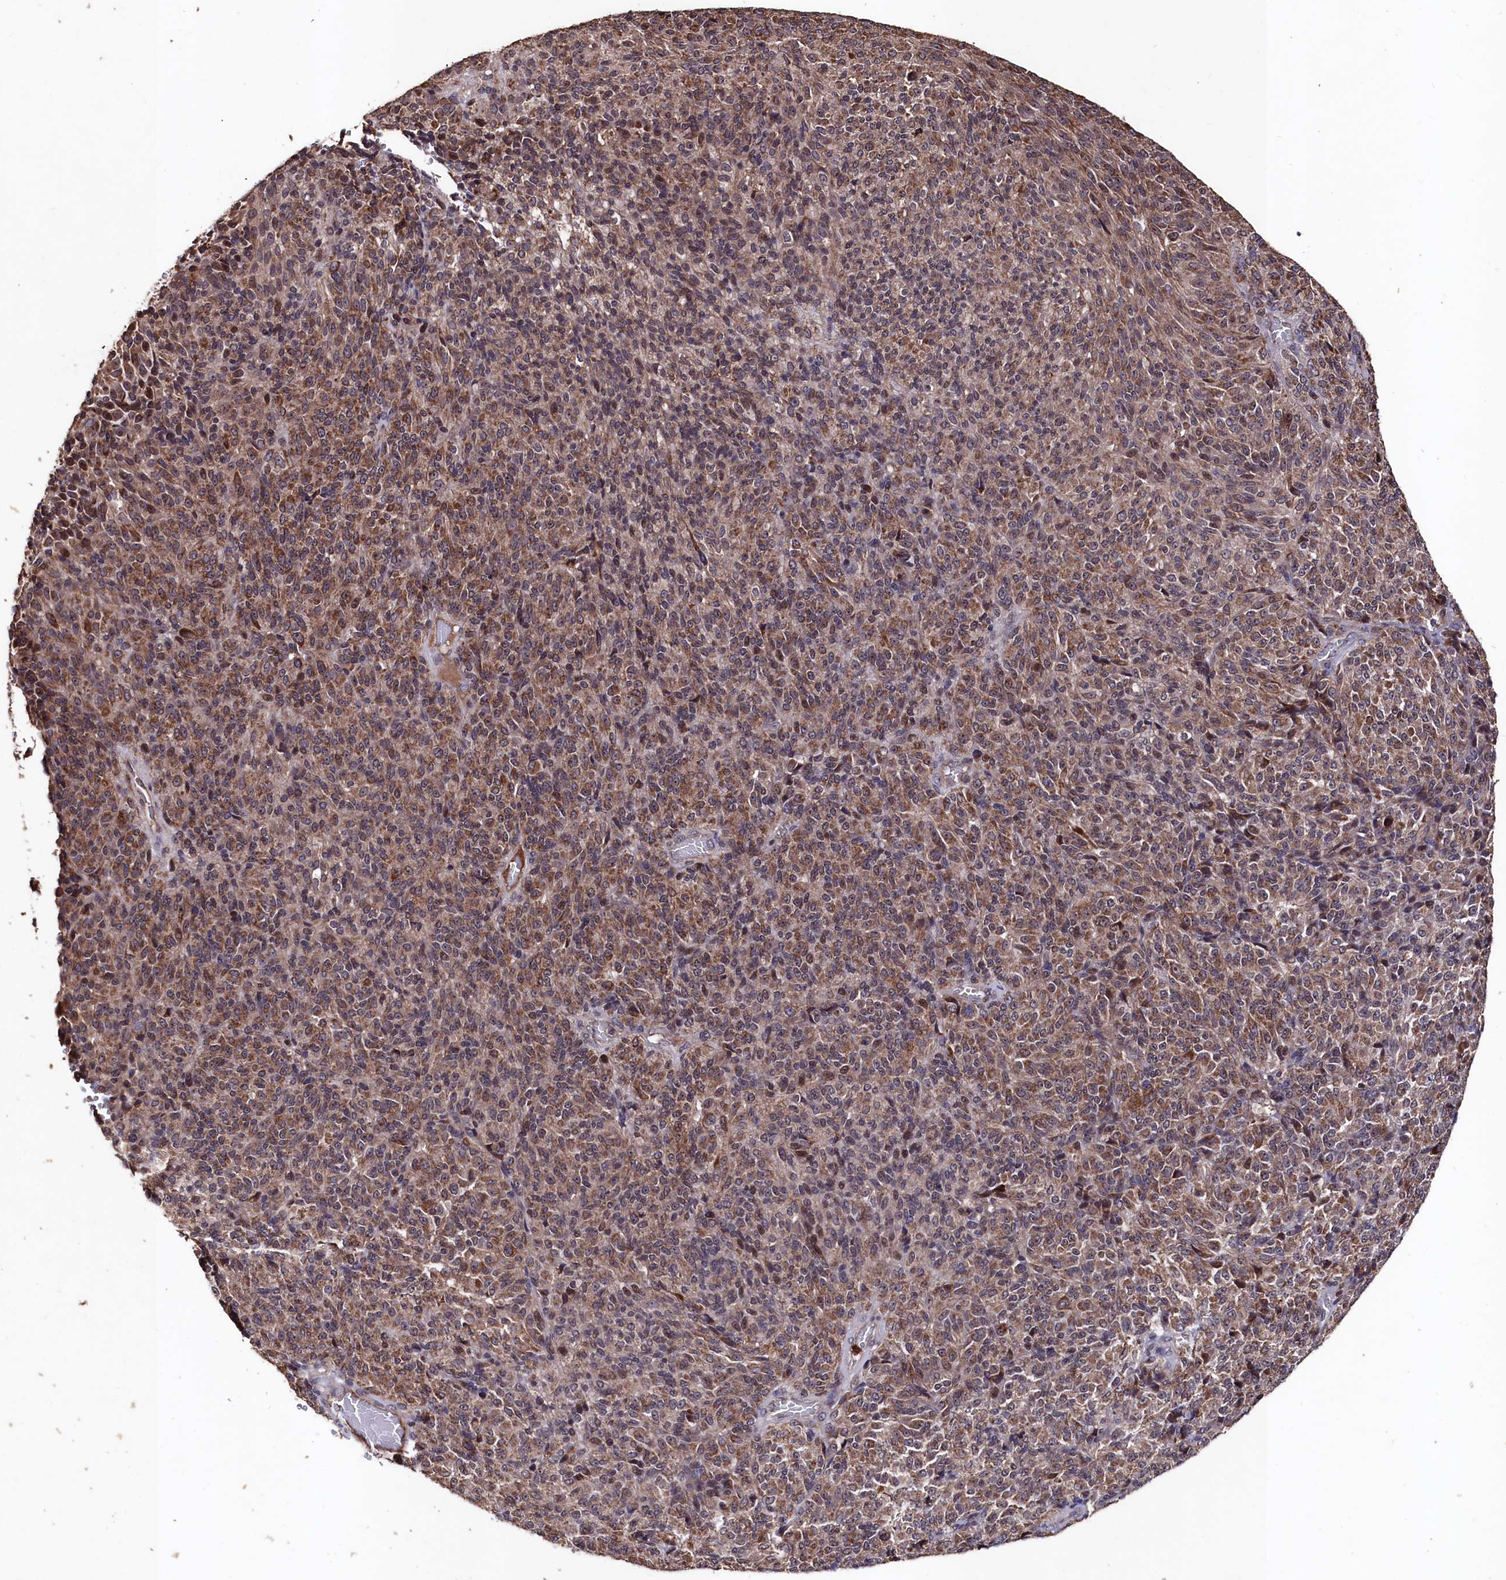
{"staining": {"intensity": "moderate", "quantity": ">75%", "location": "cytoplasmic/membranous"}, "tissue": "melanoma", "cell_type": "Tumor cells", "image_type": "cancer", "snomed": [{"axis": "morphology", "description": "Malignant melanoma, Metastatic site"}, {"axis": "topography", "description": "Brain"}], "caption": "IHC micrograph of human melanoma stained for a protein (brown), which exhibits medium levels of moderate cytoplasmic/membranous staining in about >75% of tumor cells.", "gene": "MYO1H", "patient": {"sex": "female", "age": 56}}